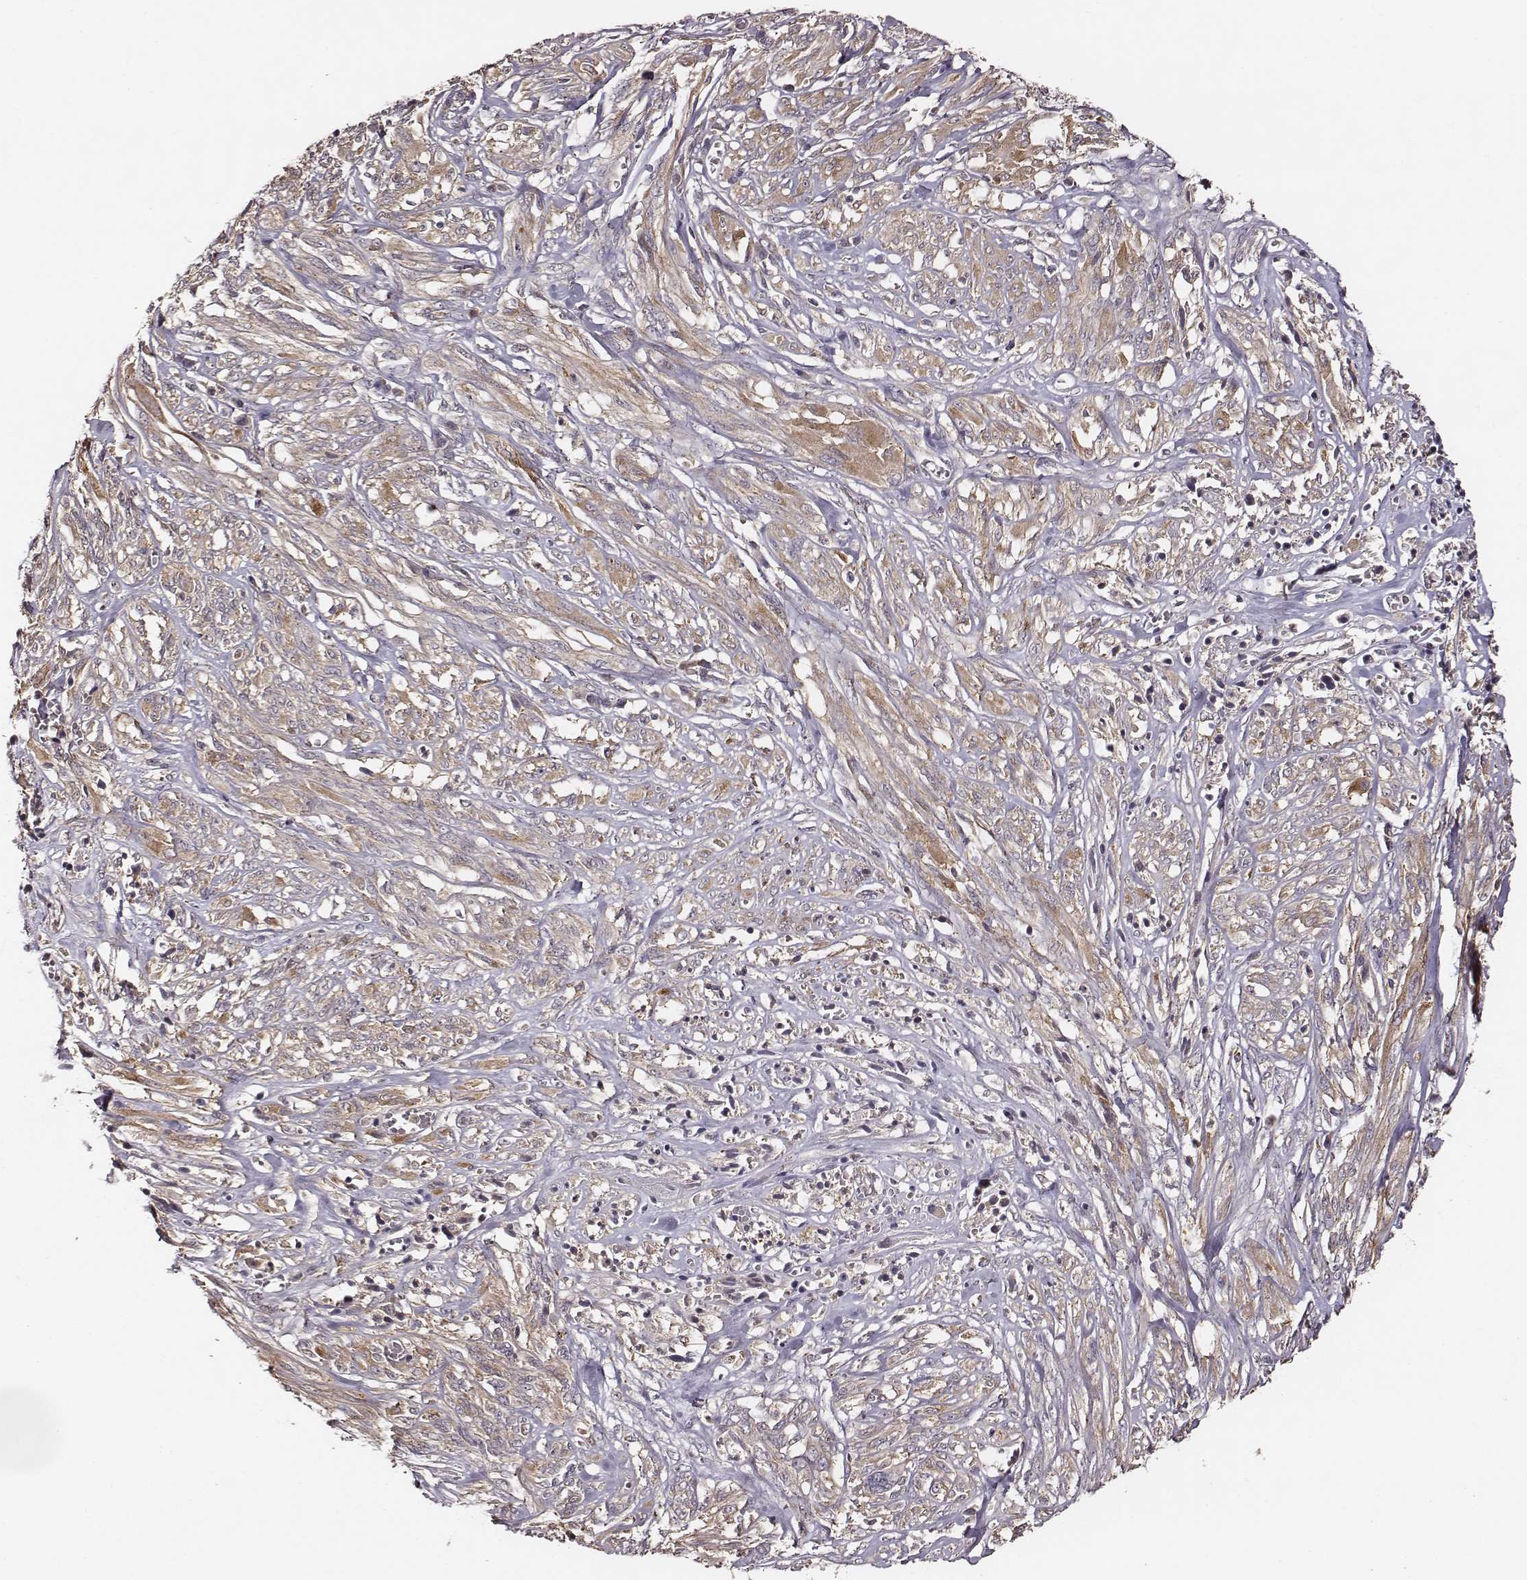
{"staining": {"intensity": "weak", "quantity": "25%-75%", "location": "cytoplasmic/membranous"}, "tissue": "melanoma", "cell_type": "Tumor cells", "image_type": "cancer", "snomed": [{"axis": "morphology", "description": "Malignant melanoma, NOS"}, {"axis": "topography", "description": "Skin"}], "caption": "This photomicrograph displays immunohistochemistry (IHC) staining of human melanoma, with low weak cytoplasmic/membranous positivity in about 25%-75% of tumor cells.", "gene": "VPS26A", "patient": {"sex": "female", "age": 91}}